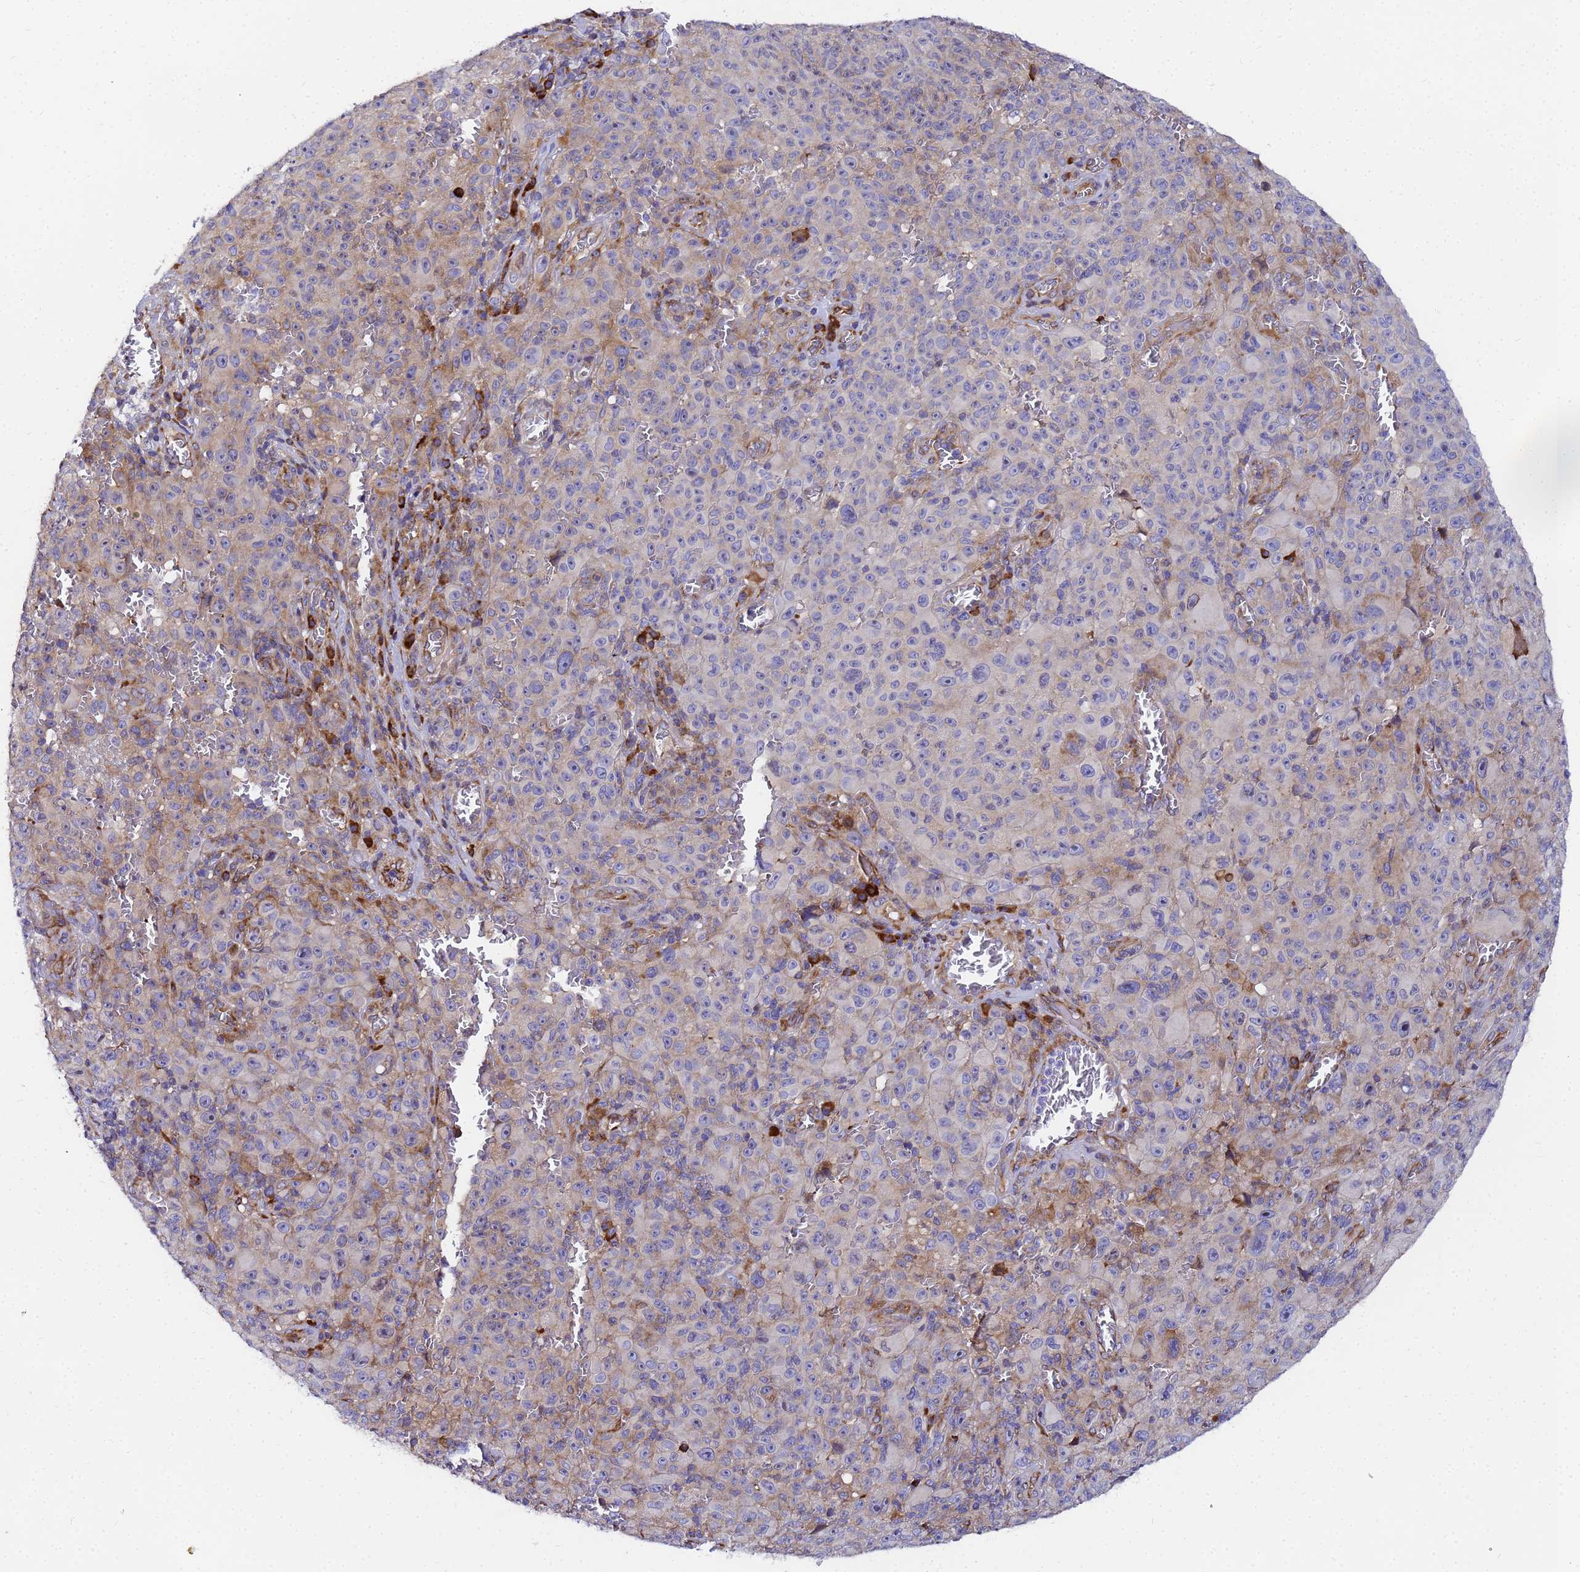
{"staining": {"intensity": "negative", "quantity": "none", "location": "none"}, "tissue": "melanoma", "cell_type": "Tumor cells", "image_type": "cancer", "snomed": [{"axis": "morphology", "description": "Malignant melanoma, NOS"}, {"axis": "topography", "description": "Skin"}], "caption": "An image of human melanoma is negative for staining in tumor cells.", "gene": "POM121", "patient": {"sex": "female", "age": 82}}